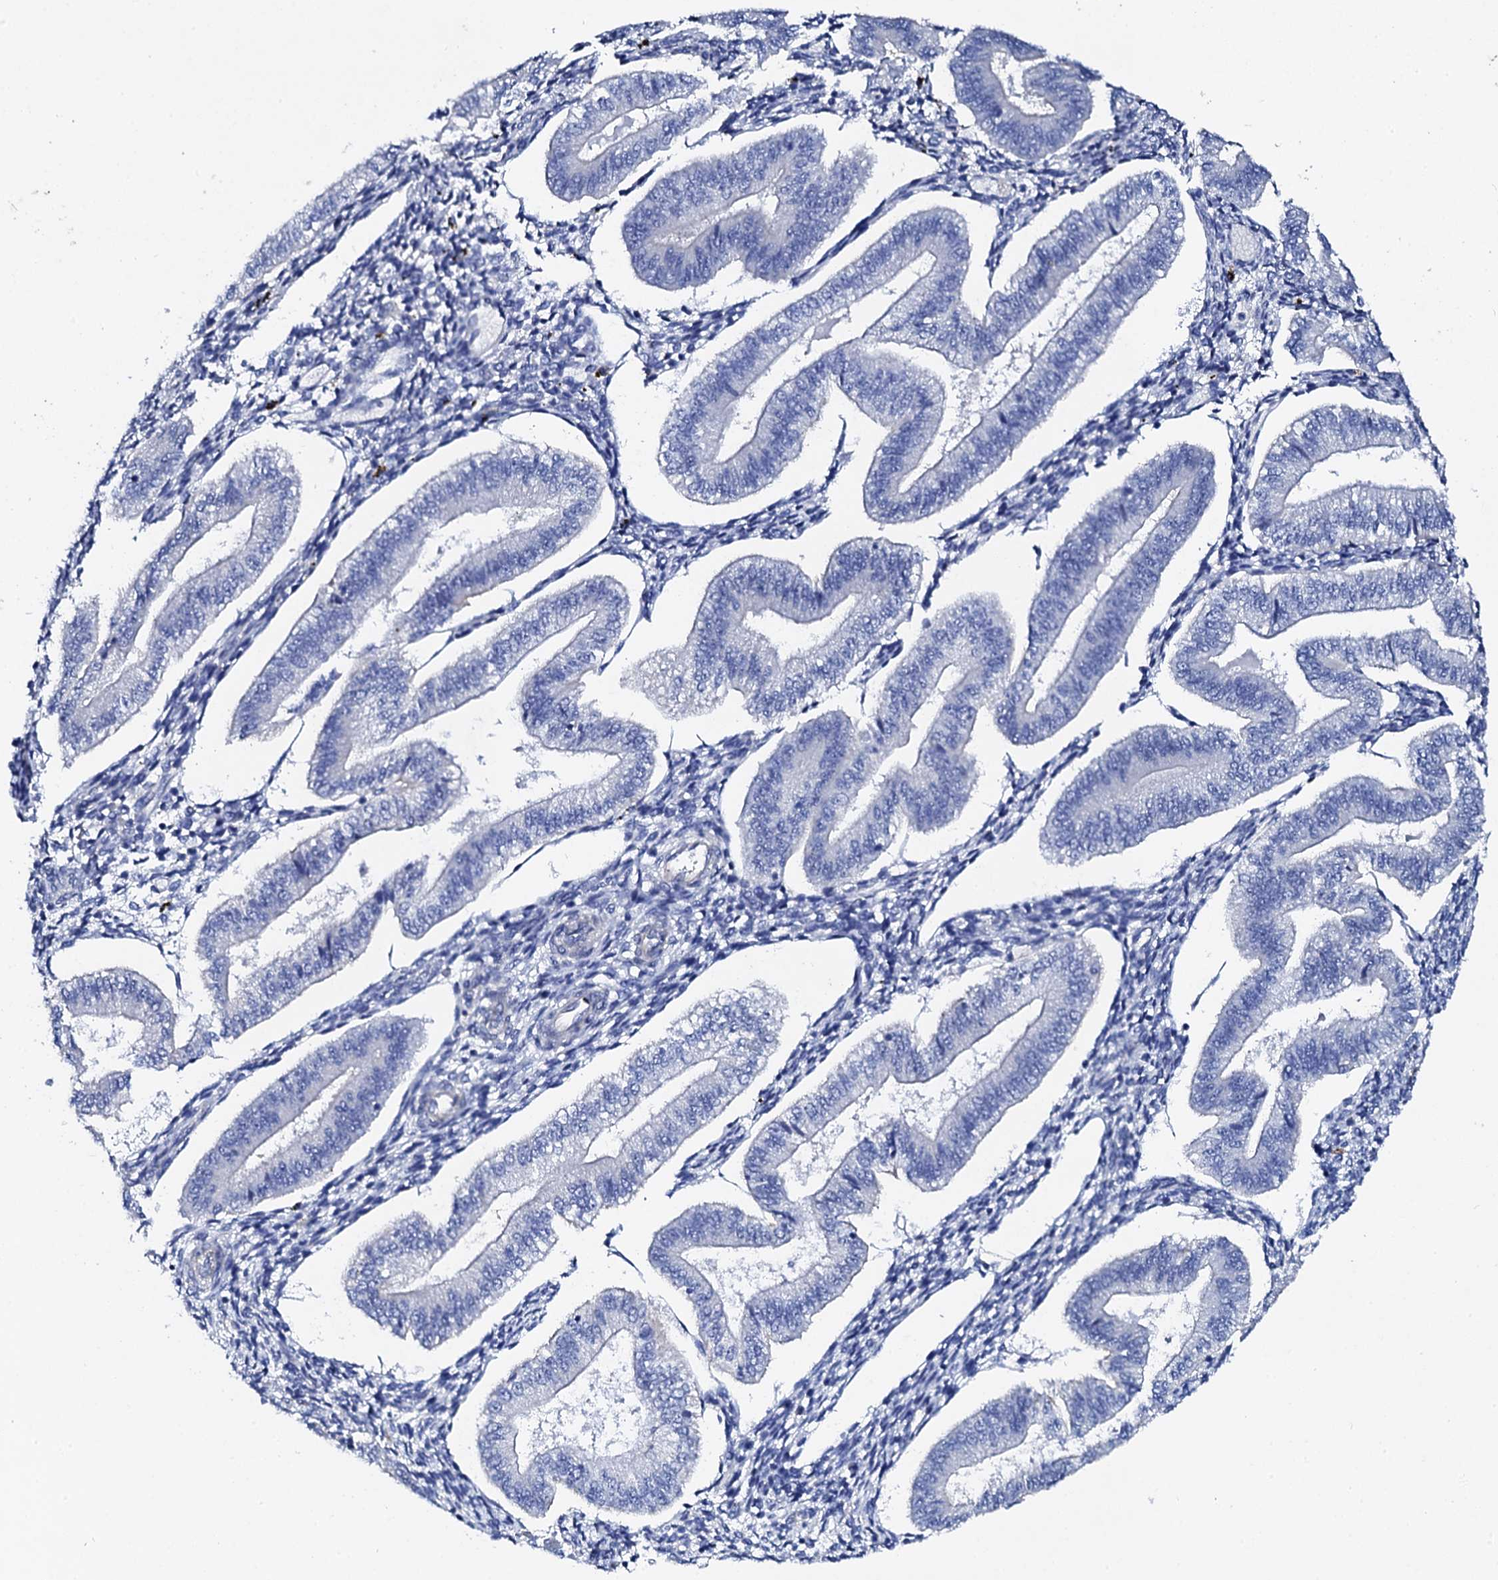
{"staining": {"intensity": "negative", "quantity": "none", "location": "none"}, "tissue": "endometrium", "cell_type": "Cells in endometrial stroma", "image_type": "normal", "snomed": [{"axis": "morphology", "description": "Normal tissue, NOS"}, {"axis": "topography", "description": "Endometrium"}], "caption": "DAB (3,3'-diaminobenzidine) immunohistochemical staining of unremarkable endometrium shows no significant staining in cells in endometrial stroma.", "gene": "KLHL32", "patient": {"sex": "female", "age": 34}}